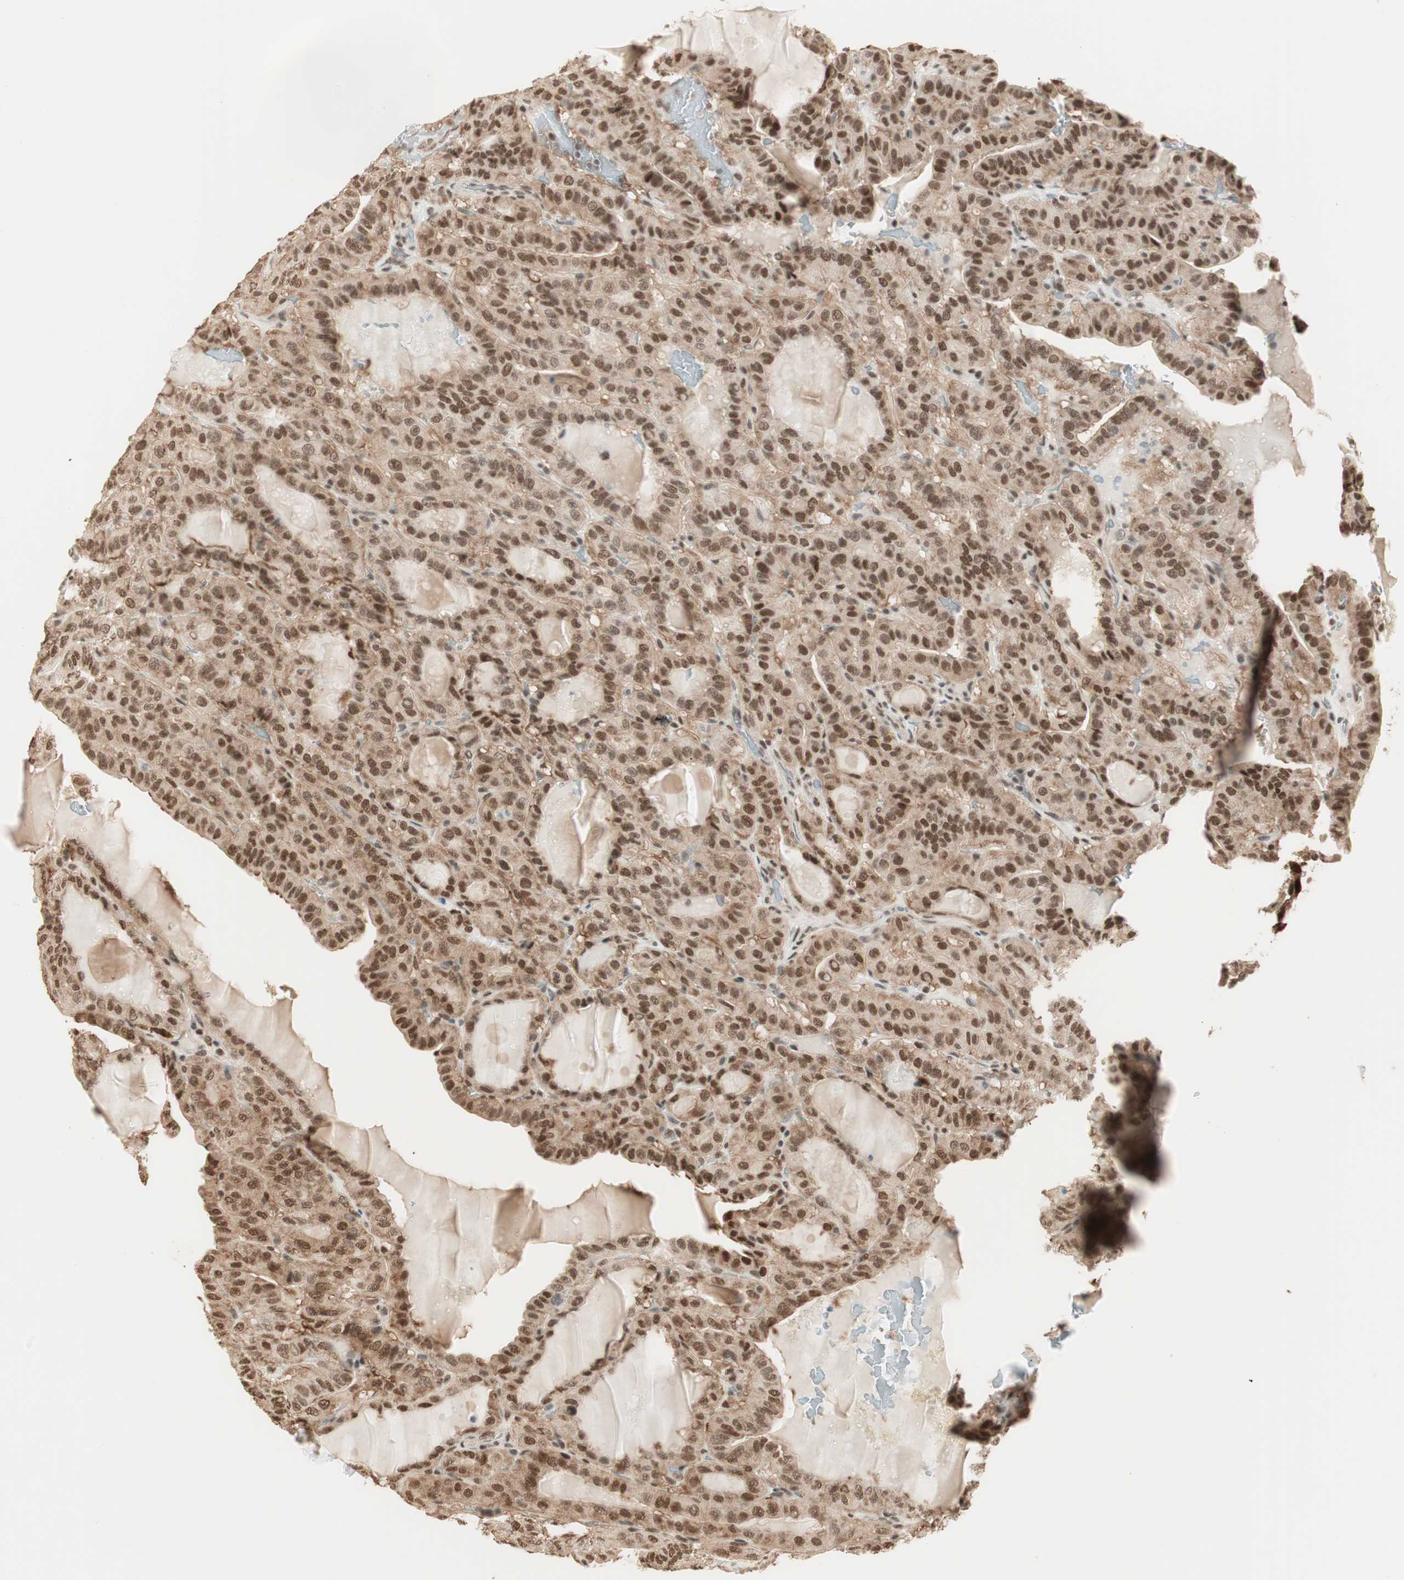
{"staining": {"intensity": "moderate", "quantity": ">75%", "location": "cytoplasmic/membranous,nuclear"}, "tissue": "thyroid cancer", "cell_type": "Tumor cells", "image_type": "cancer", "snomed": [{"axis": "morphology", "description": "Papillary adenocarcinoma, NOS"}, {"axis": "topography", "description": "Thyroid gland"}], "caption": "Immunohistochemistry image of human papillary adenocarcinoma (thyroid) stained for a protein (brown), which exhibits medium levels of moderate cytoplasmic/membranous and nuclear expression in approximately >75% of tumor cells.", "gene": "SMARCE1", "patient": {"sex": "male", "age": 77}}